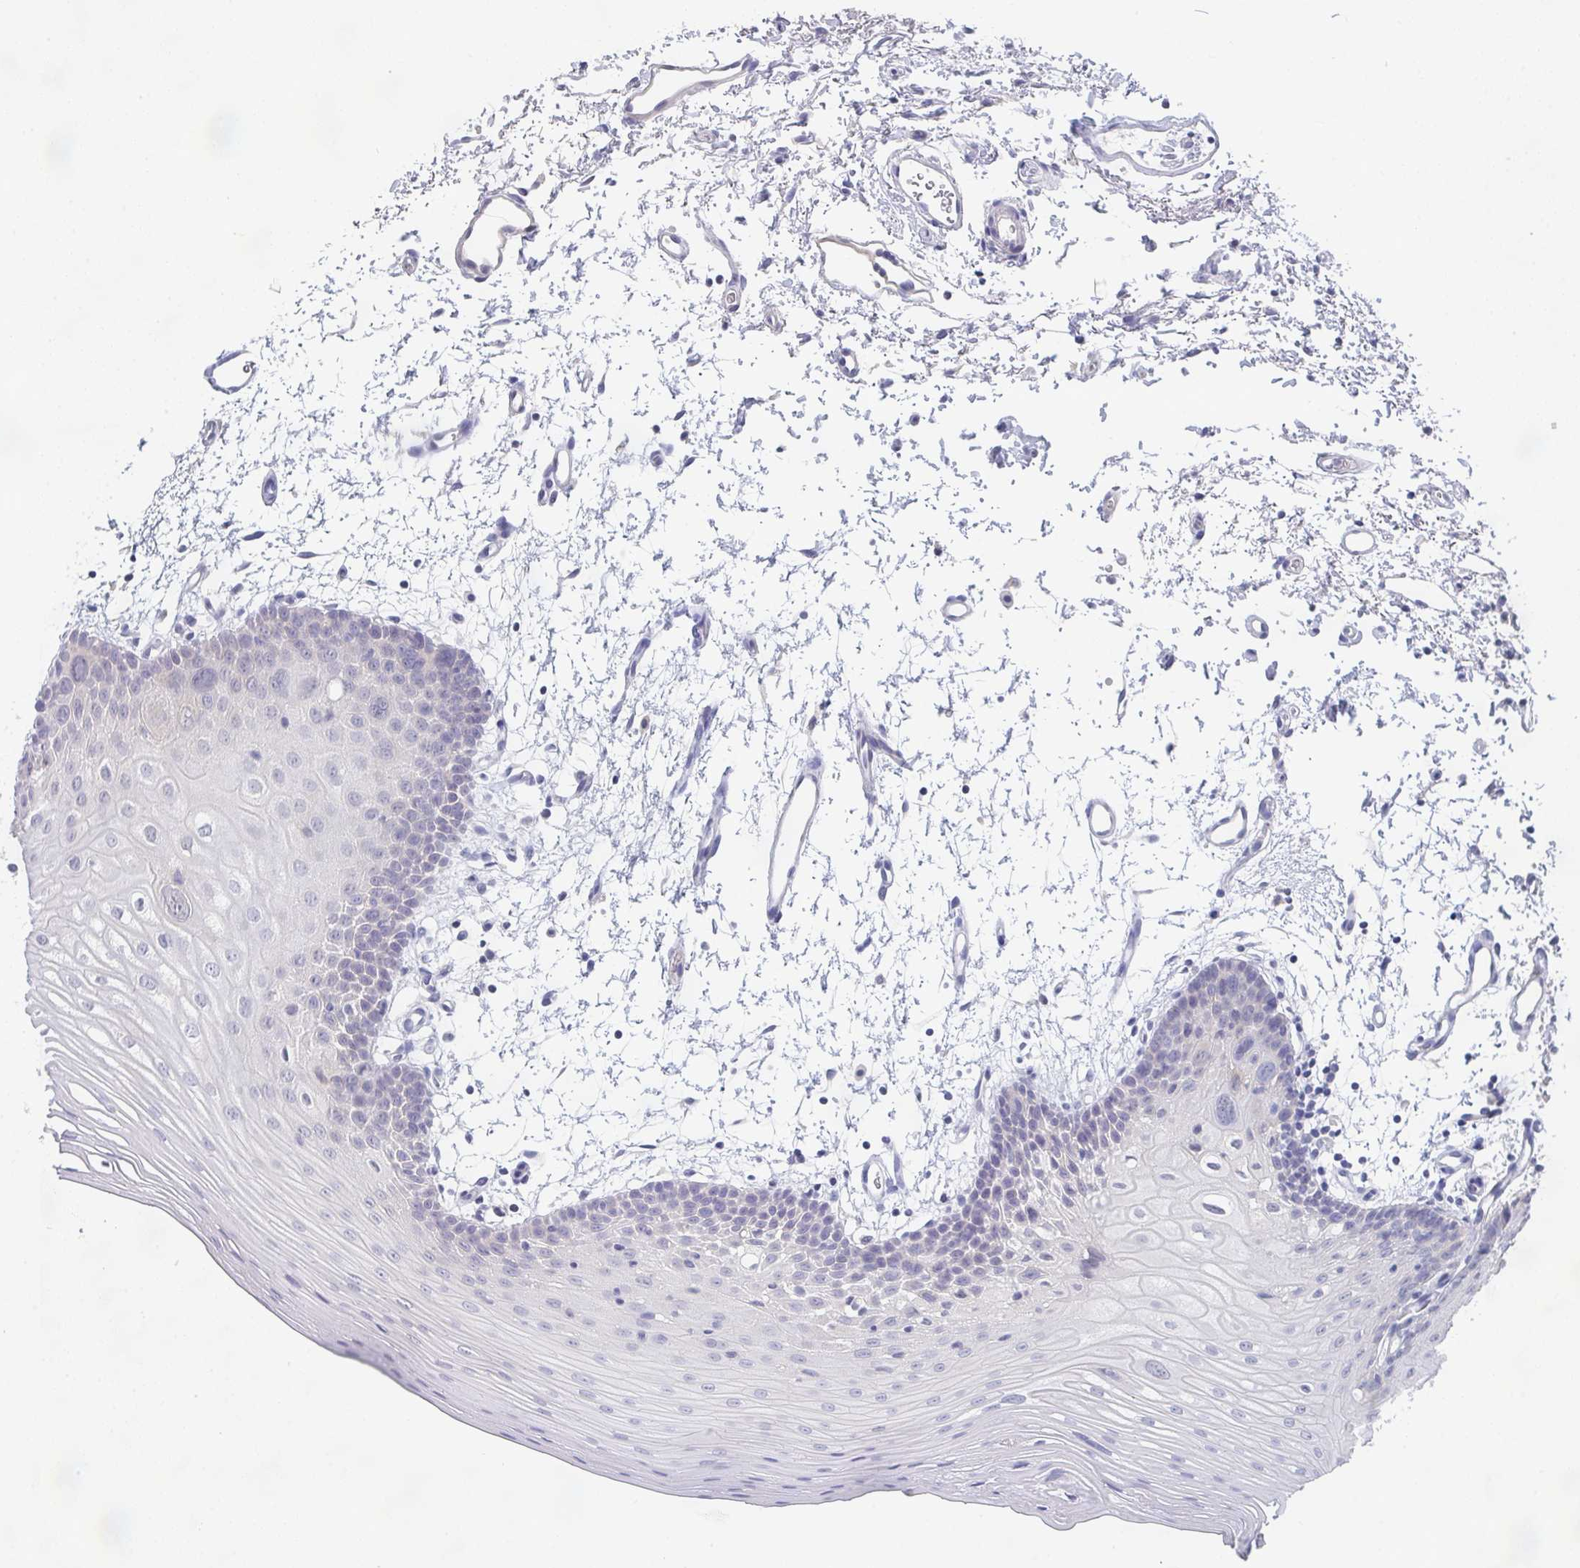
{"staining": {"intensity": "negative", "quantity": "none", "location": "none"}, "tissue": "oral mucosa", "cell_type": "Squamous epithelial cells", "image_type": "normal", "snomed": [{"axis": "morphology", "description": "Normal tissue, NOS"}, {"axis": "topography", "description": "Oral tissue"}], "caption": "The image displays no staining of squamous epithelial cells in benign oral mucosa. (DAB immunohistochemistry (IHC) visualized using brightfield microscopy, high magnification).", "gene": "CHMP5", "patient": {"sex": "female", "age": 81}}